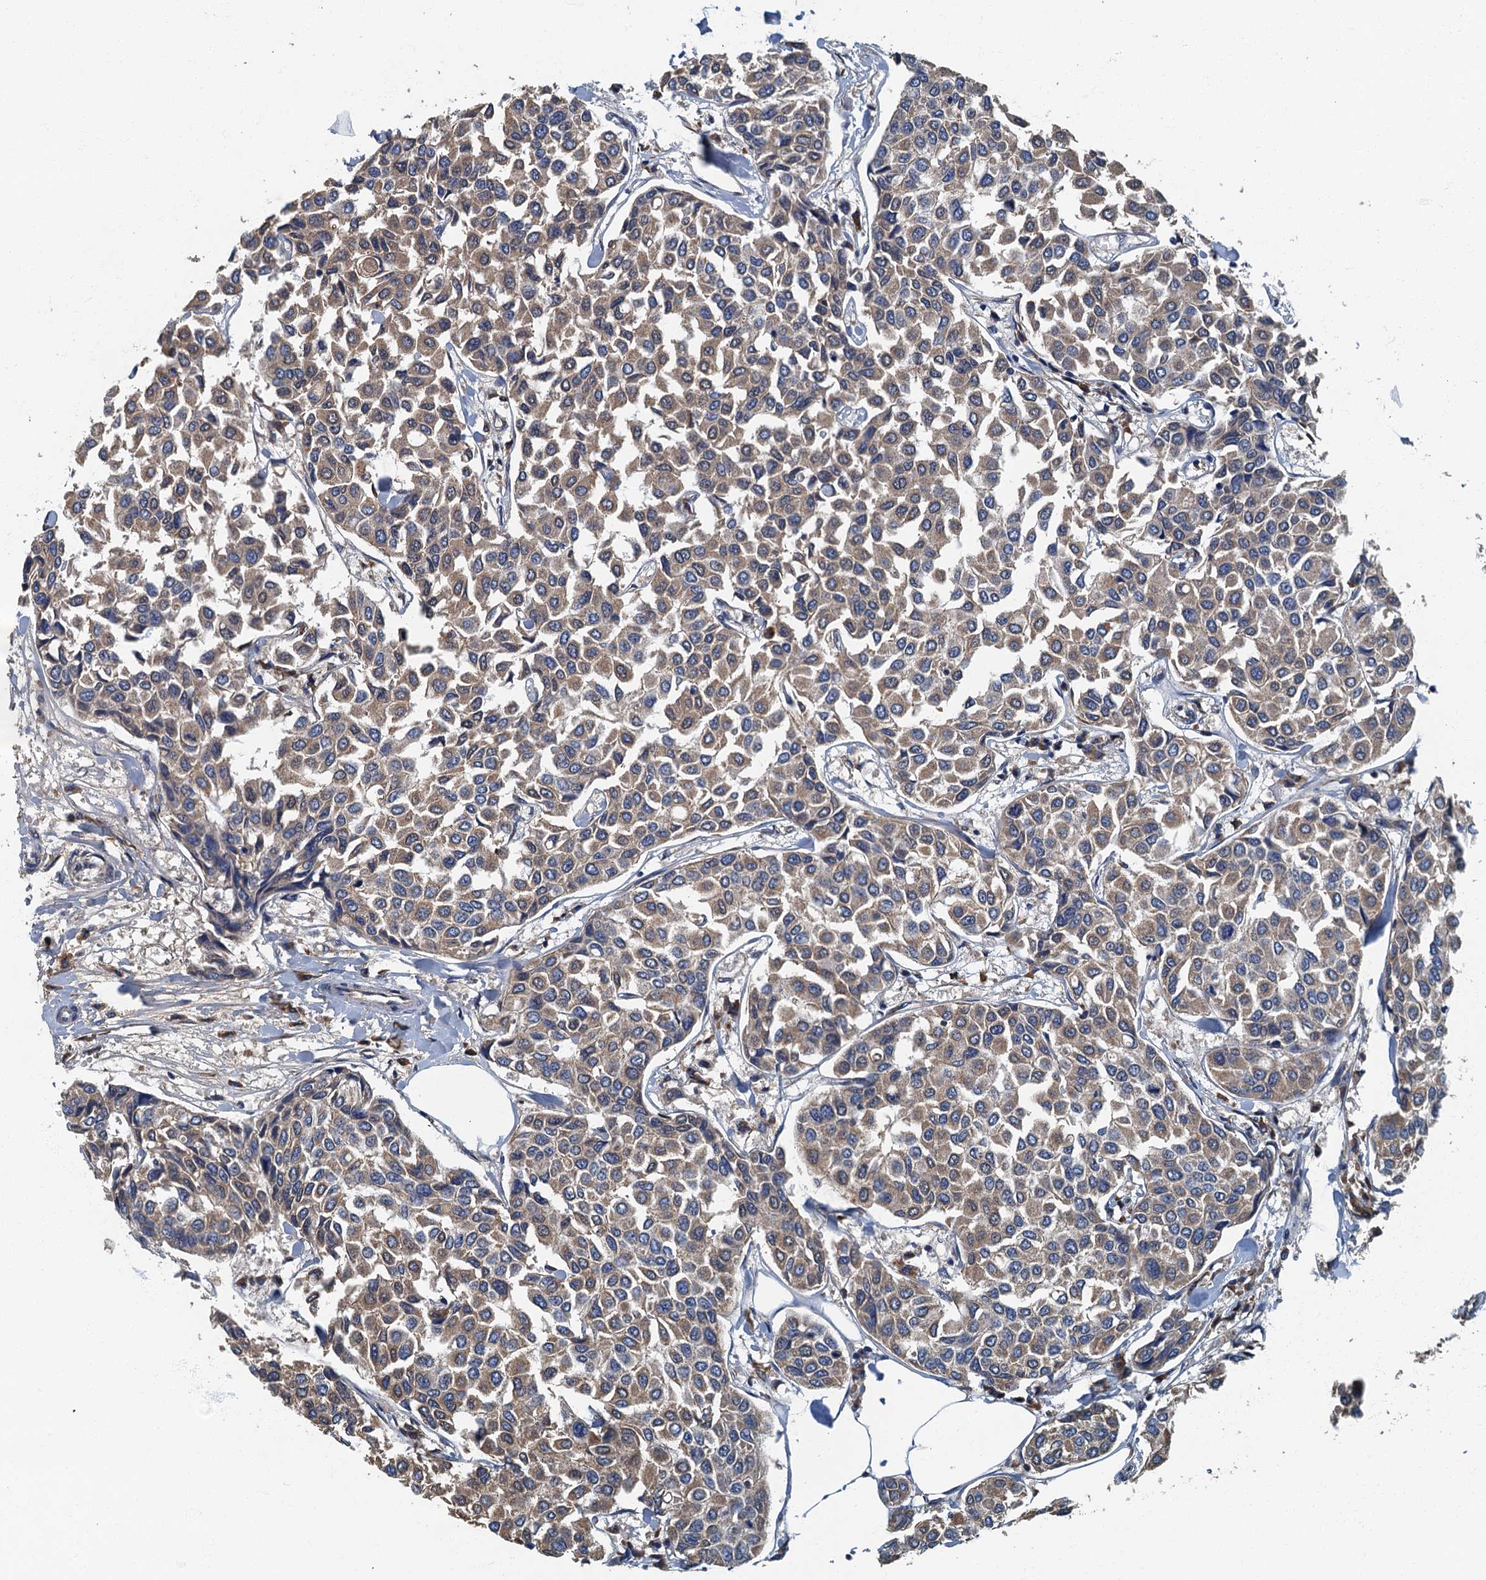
{"staining": {"intensity": "weak", "quantity": ">75%", "location": "cytoplasmic/membranous"}, "tissue": "breast cancer", "cell_type": "Tumor cells", "image_type": "cancer", "snomed": [{"axis": "morphology", "description": "Duct carcinoma"}, {"axis": "topography", "description": "Breast"}], "caption": "Tumor cells reveal low levels of weak cytoplasmic/membranous staining in approximately >75% of cells in breast infiltrating ductal carcinoma.", "gene": "DDX49", "patient": {"sex": "female", "age": 55}}